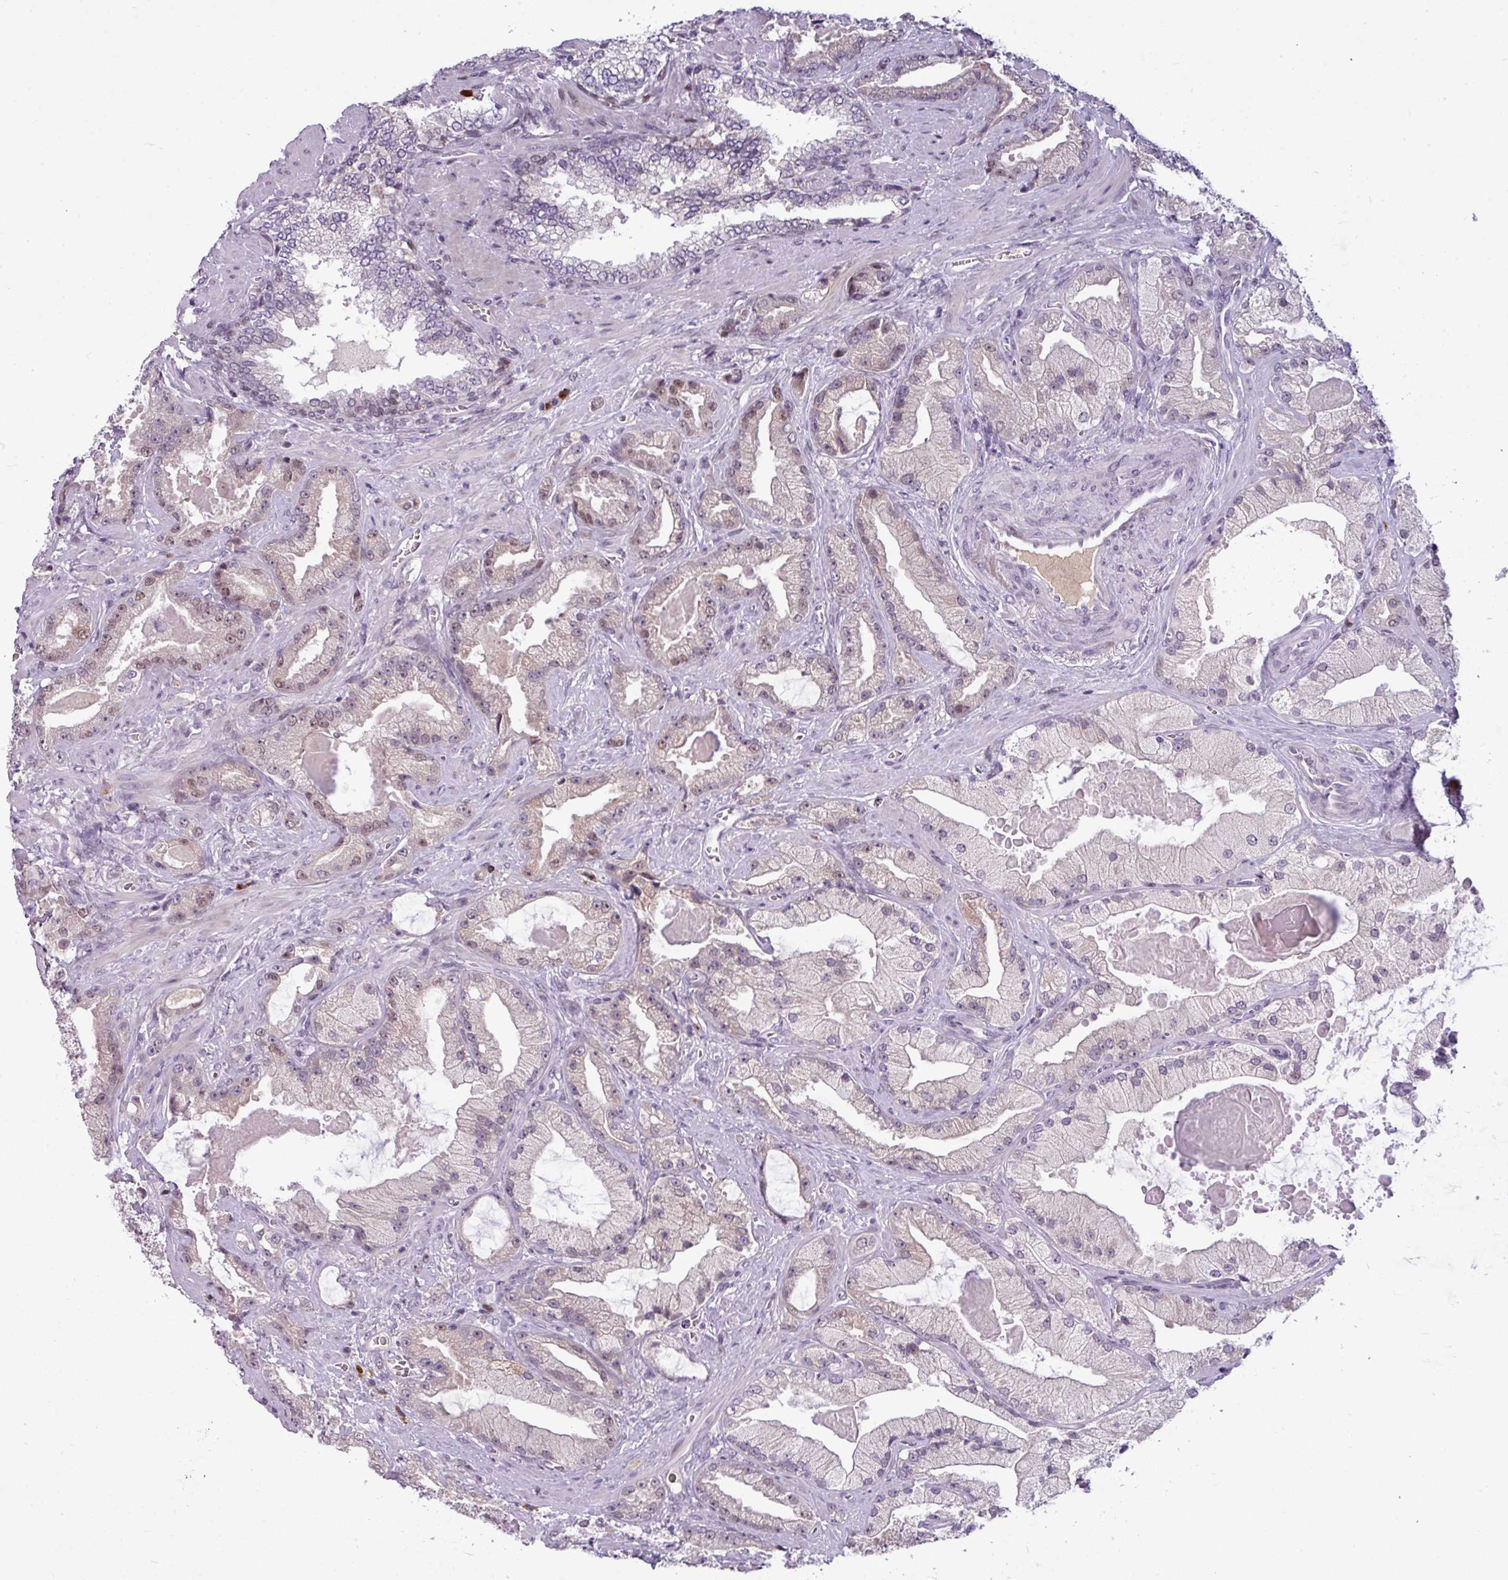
{"staining": {"intensity": "weak", "quantity": "<25%", "location": "nuclear"}, "tissue": "prostate cancer", "cell_type": "Tumor cells", "image_type": "cancer", "snomed": [{"axis": "morphology", "description": "Adenocarcinoma, High grade"}, {"axis": "topography", "description": "Prostate"}], "caption": "Histopathology image shows no protein positivity in tumor cells of prostate cancer tissue.", "gene": "SLC66A2", "patient": {"sex": "male", "age": 68}}